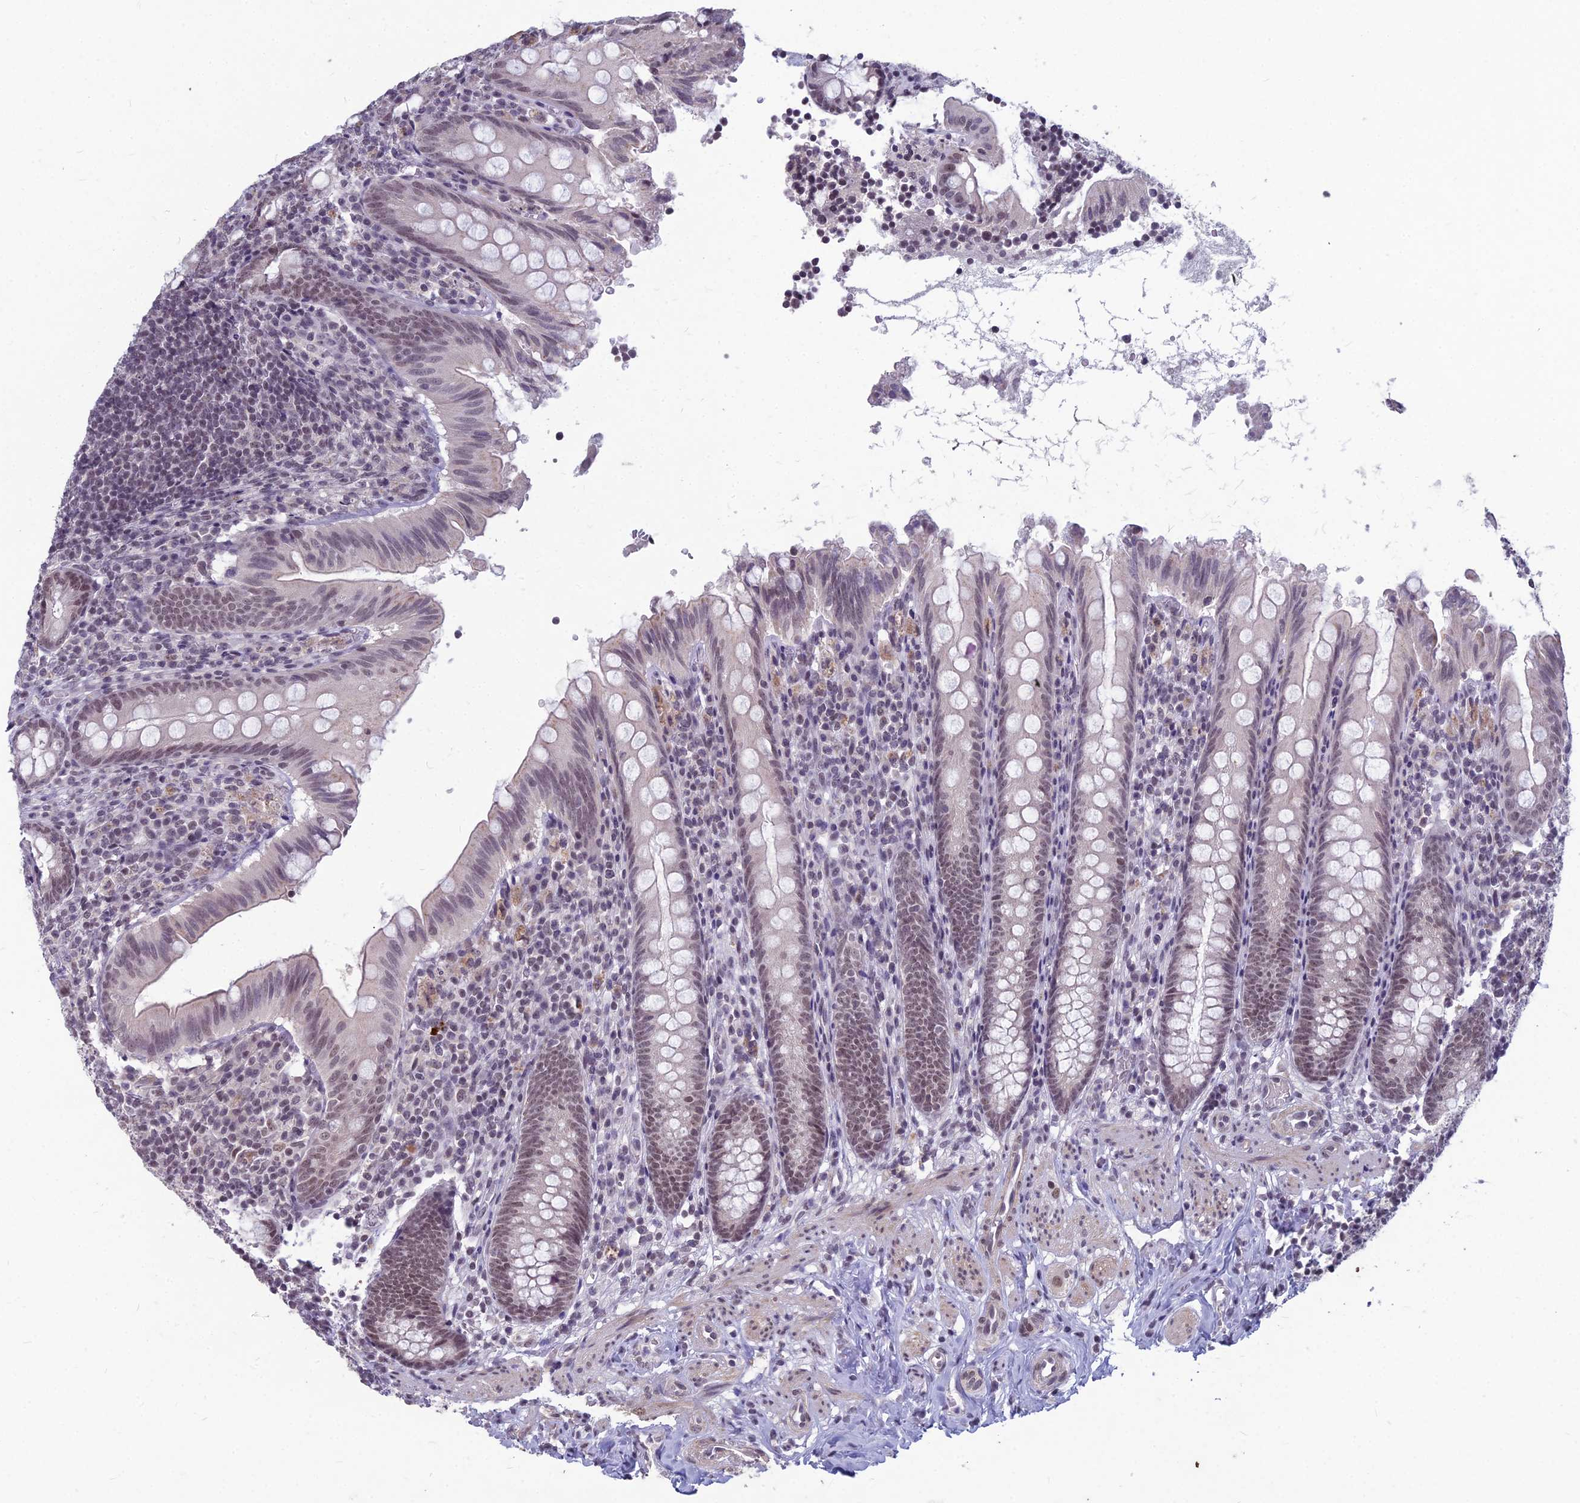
{"staining": {"intensity": "weak", "quantity": "<25%", "location": "nuclear"}, "tissue": "appendix", "cell_type": "Glandular cells", "image_type": "normal", "snomed": [{"axis": "morphology", "description": "Normal tissue, NOS"}, {"axis": "topography", "description": "Appendix"}], "caption": "Glandular cells are negative for protein expression in normal human appendix. Brightfield microscopy of immunohistochemistry stained with DAB (3,3'-diaminobenzidine) (brown) and hematoxylin (blue), captured at high magnification.", "gene": "KAT7", "patient": {"sex": "male", "age": 55}}